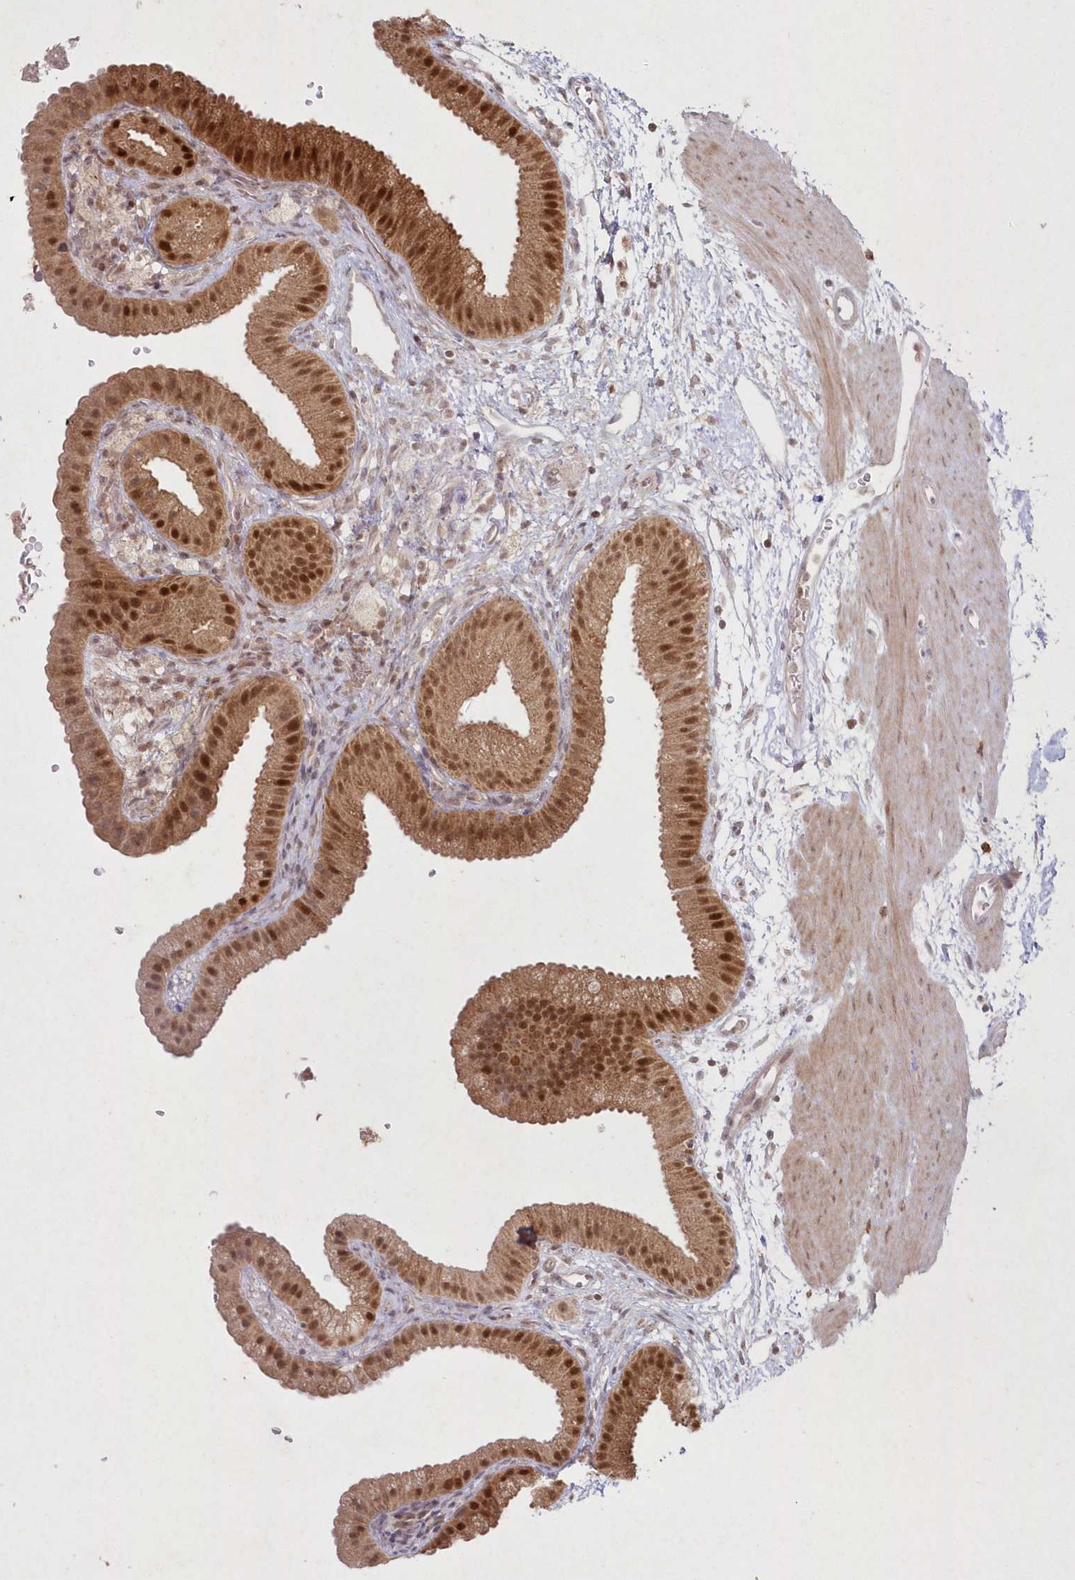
{"staining": {"intensity": "moderate", "quantity": ">75%", "location": "cytoplasmic/membranous,nuclear"}, "tissue": "gallbladder", "cell_type": "Glandular cells", "image_type": "normal", "snomed": [{"axis": "morphology", "description": "Normal tissue, NOS"}, {"axis": "topography", "description": "Gallbladder"}], "caption": "Gallbladder stained with IHC demonstrates moderate cytoplasmic/membranous,nuclear expression in approximately >75% of glandular cells.", "gene": "ASCC1", "patient": {"sex": "female", "age": 64}}